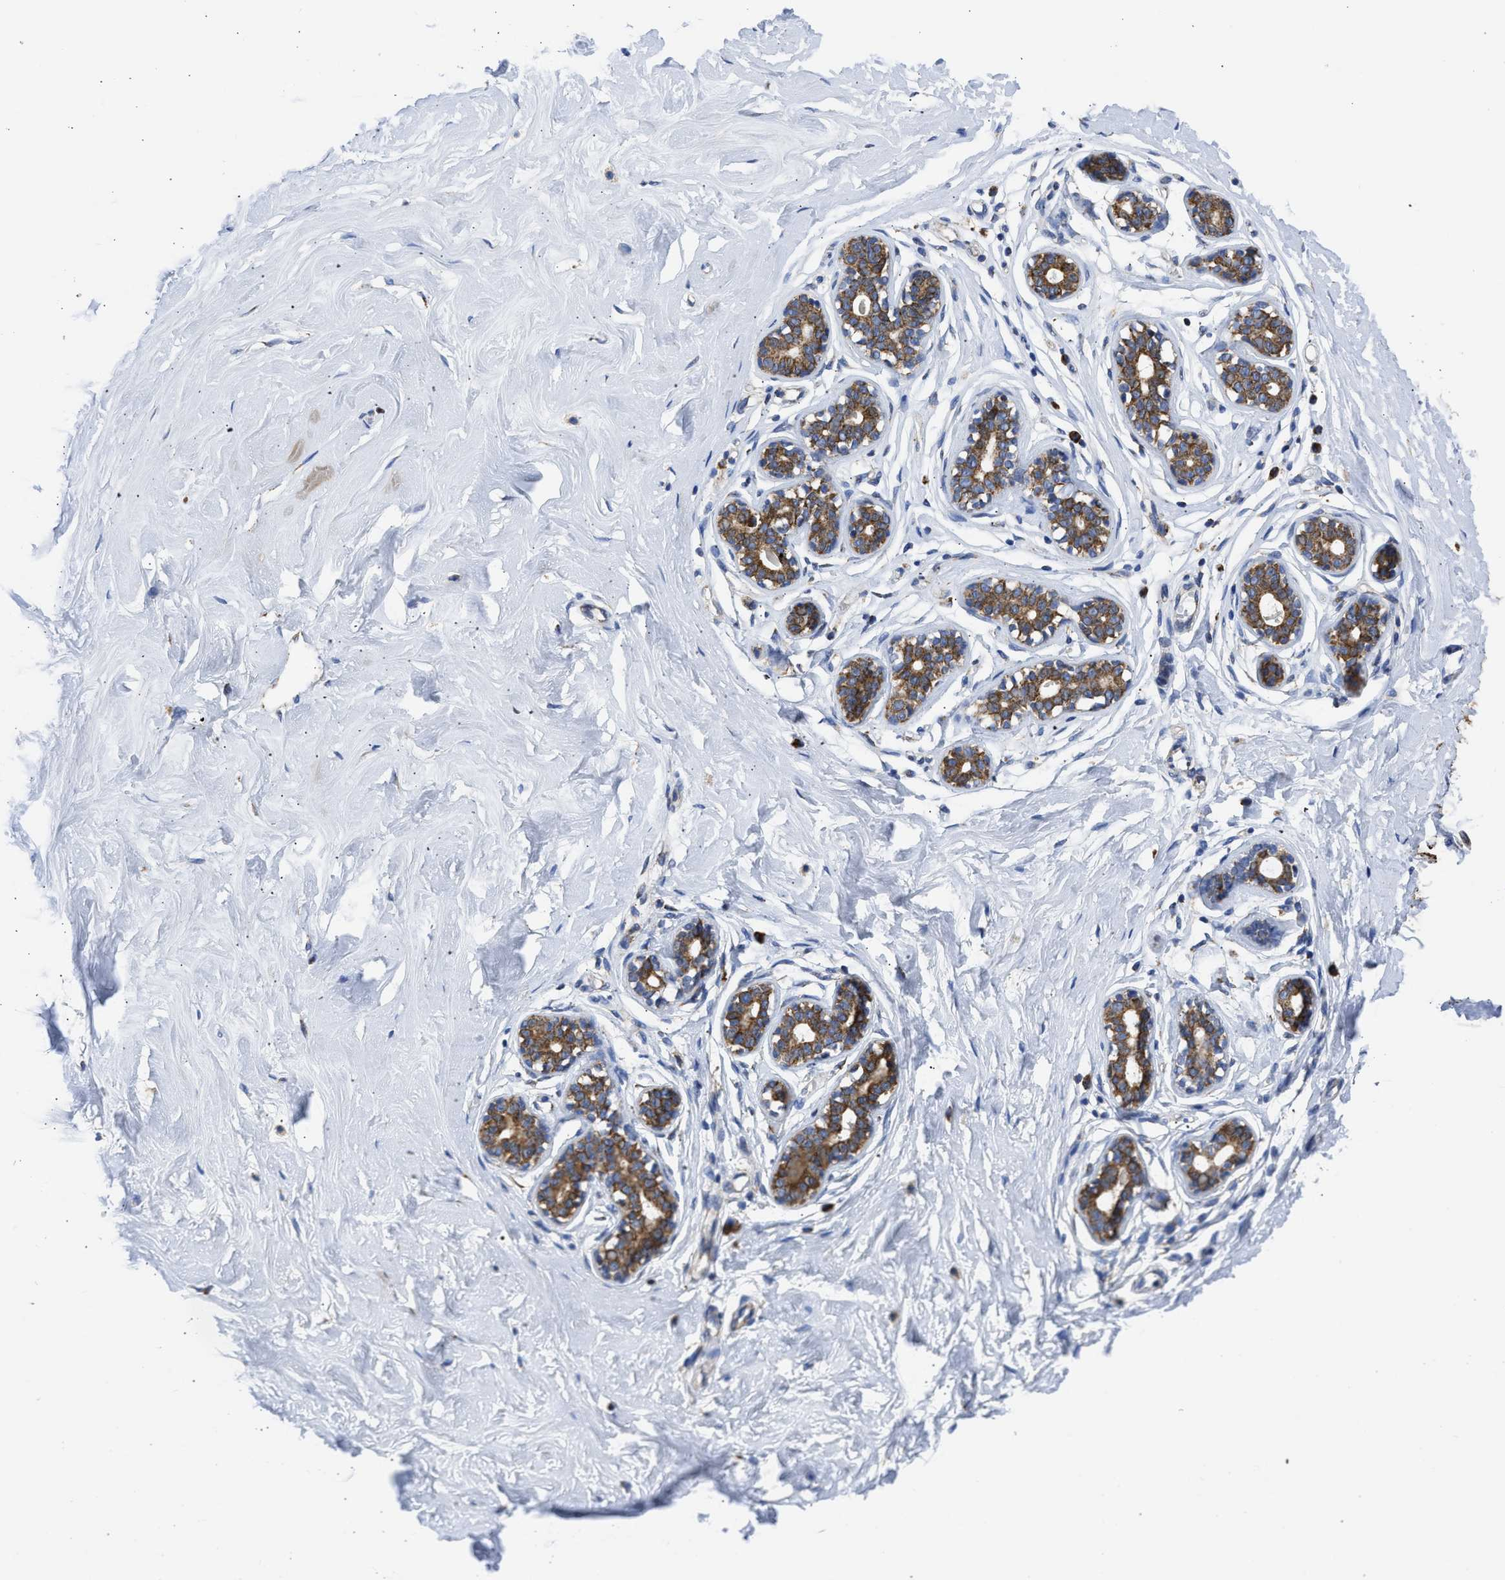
{"staining": {"intensity": "negative", "quantity": "none", "location": "none"}, "tissue": "breast", "cell_type": "Adipocytes", "image_type": "normal", "snomed": [{"axis": "morphology", "description": "Normal tissue, NOS"}, {"axis": "topography", "description": "Breast"}], "caption": "Human breast stained for a protein using immunohistochemistry displays no expression in adipocytes.", "gene": "CYCS", "patient": {"sex": "female", "age": 23}}